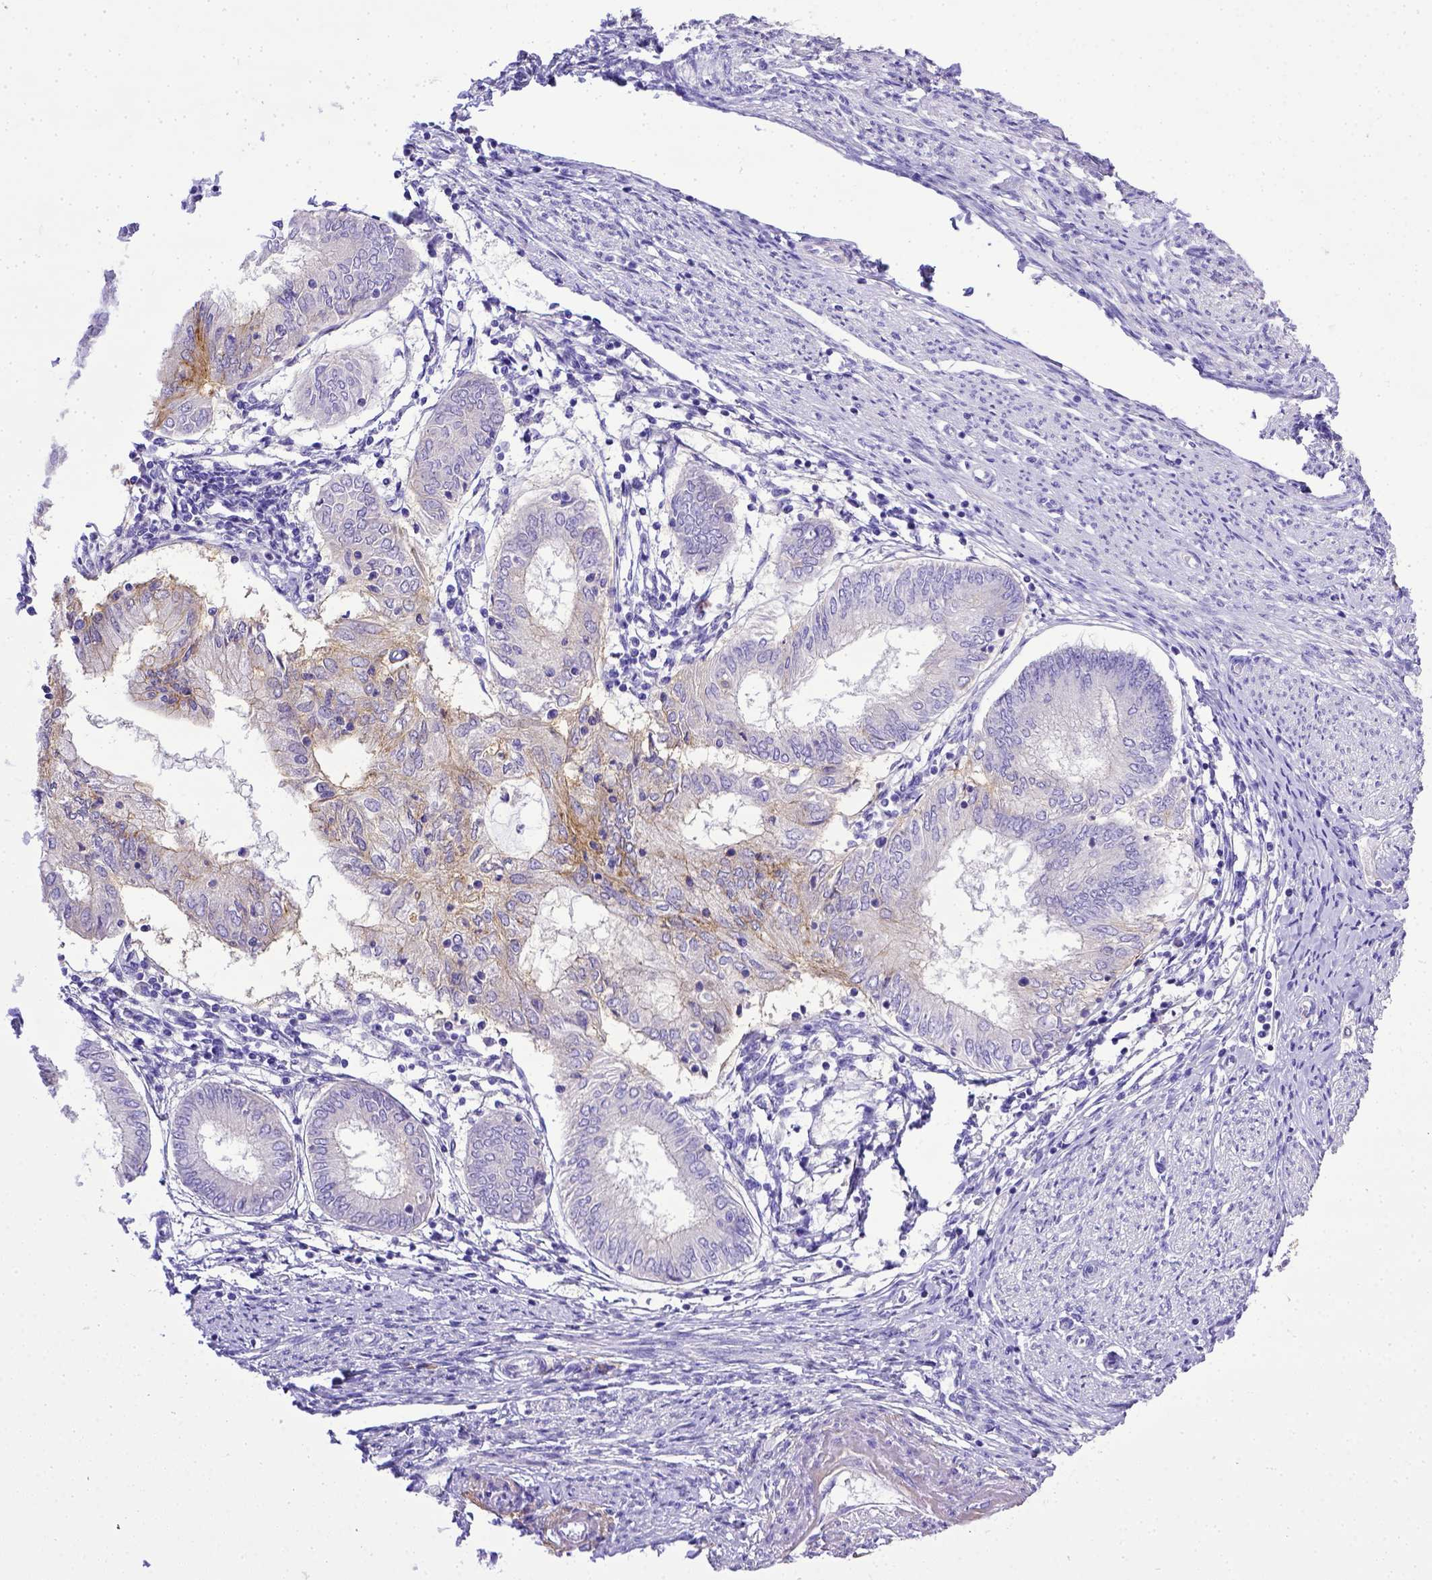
{"staining": {"intensity": "negative", "quantity": "none", "location": "none"}, "tissue": "endometrial cancer", "cell_type": "Tumor cells", "image_type": "cancer", "snomed": [{"axis": "morphology", "description": "Adenocarcinoma, NOS"}, {"axis": "topography", "description": "Endometrium"}], "caption": "The photomicrograph exhibits no staining of tumor cells in endometrial adenocarcinoma.", "gene": "BTN1A1", "patient": {"sex": "female", "age": 68}}